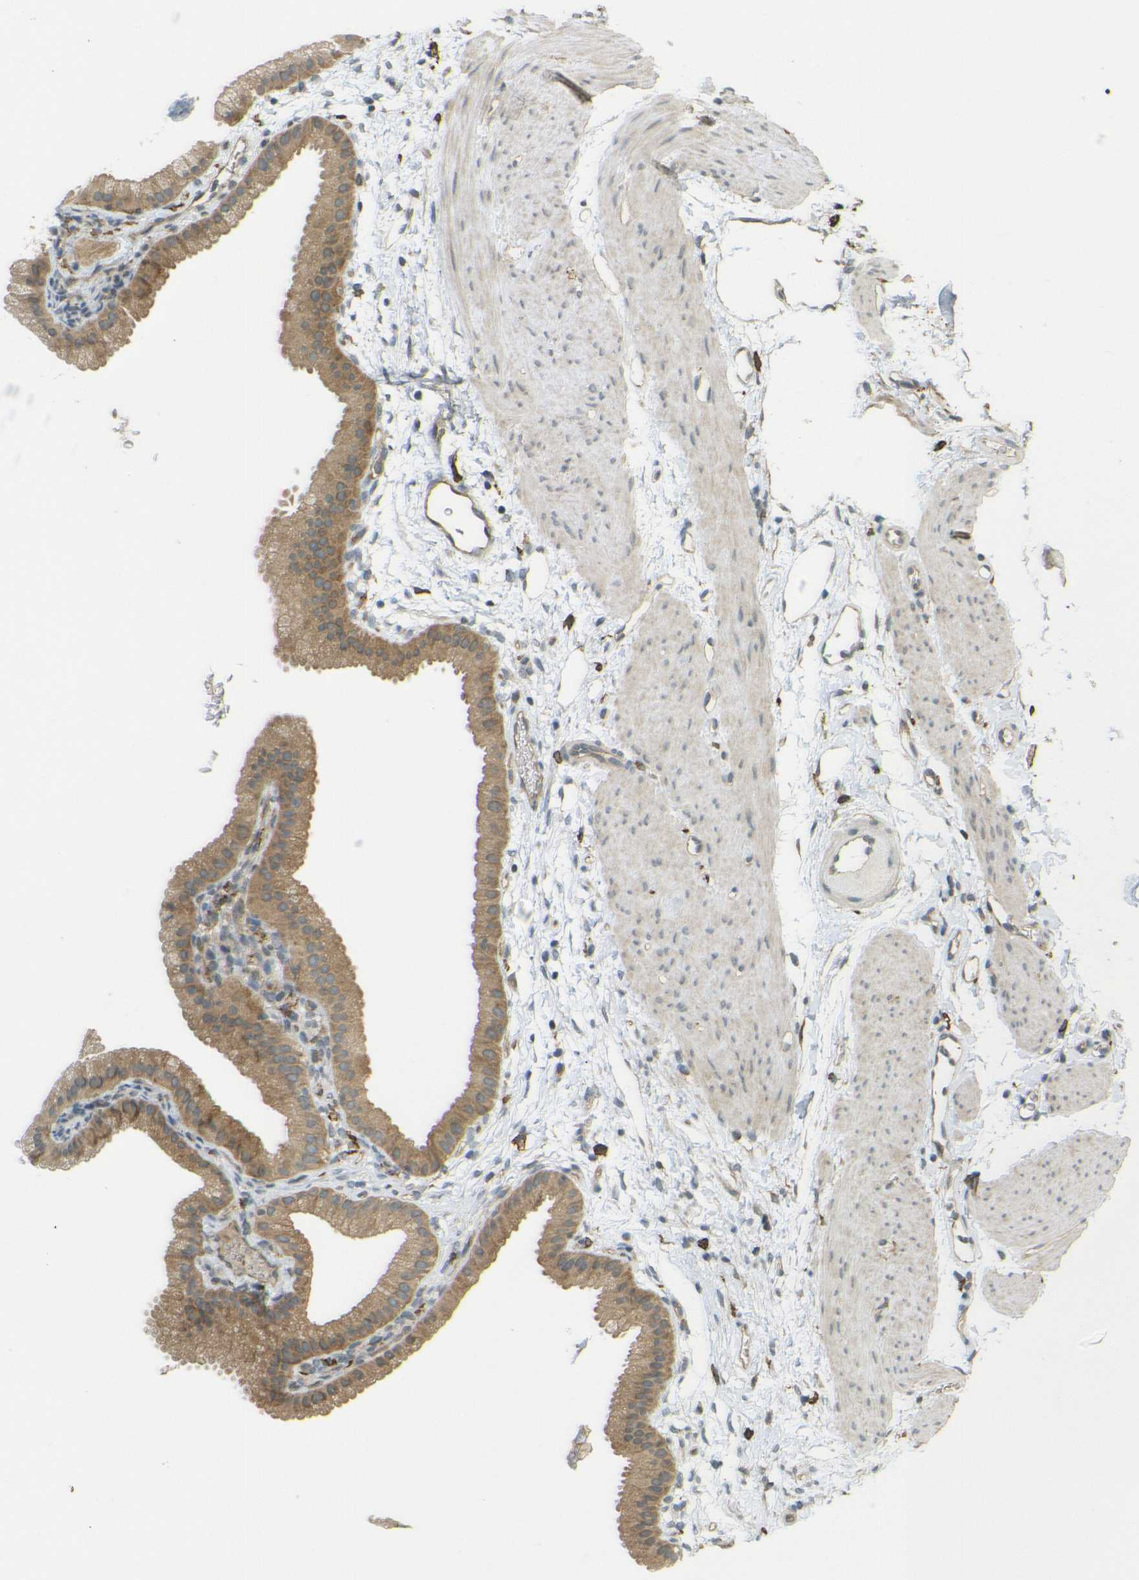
{"staining": {"intensity": "moderate", "quantity": ">75%", "location": "cytoplasmic/membranous"}, "tissue": "gallbladder", "cell_type": "Glandular cells", "image_type": "normal", "snomed": [{"axis": "morphology", "description": "Normal tissue, NOS"}, {"axis": "topography", "description": "Gallbladder"}], "caption": "Immunohistochemical staining of normal gallbladder displays >75% levels of moderate cytoplasmic/membranous protein positivity in approximately >75% of glandular cells. Ihc stains the protein in brown and the nuclei are stained blue.", "gene": "DAB2", "patient": {"sex": "female", "age": 64}}